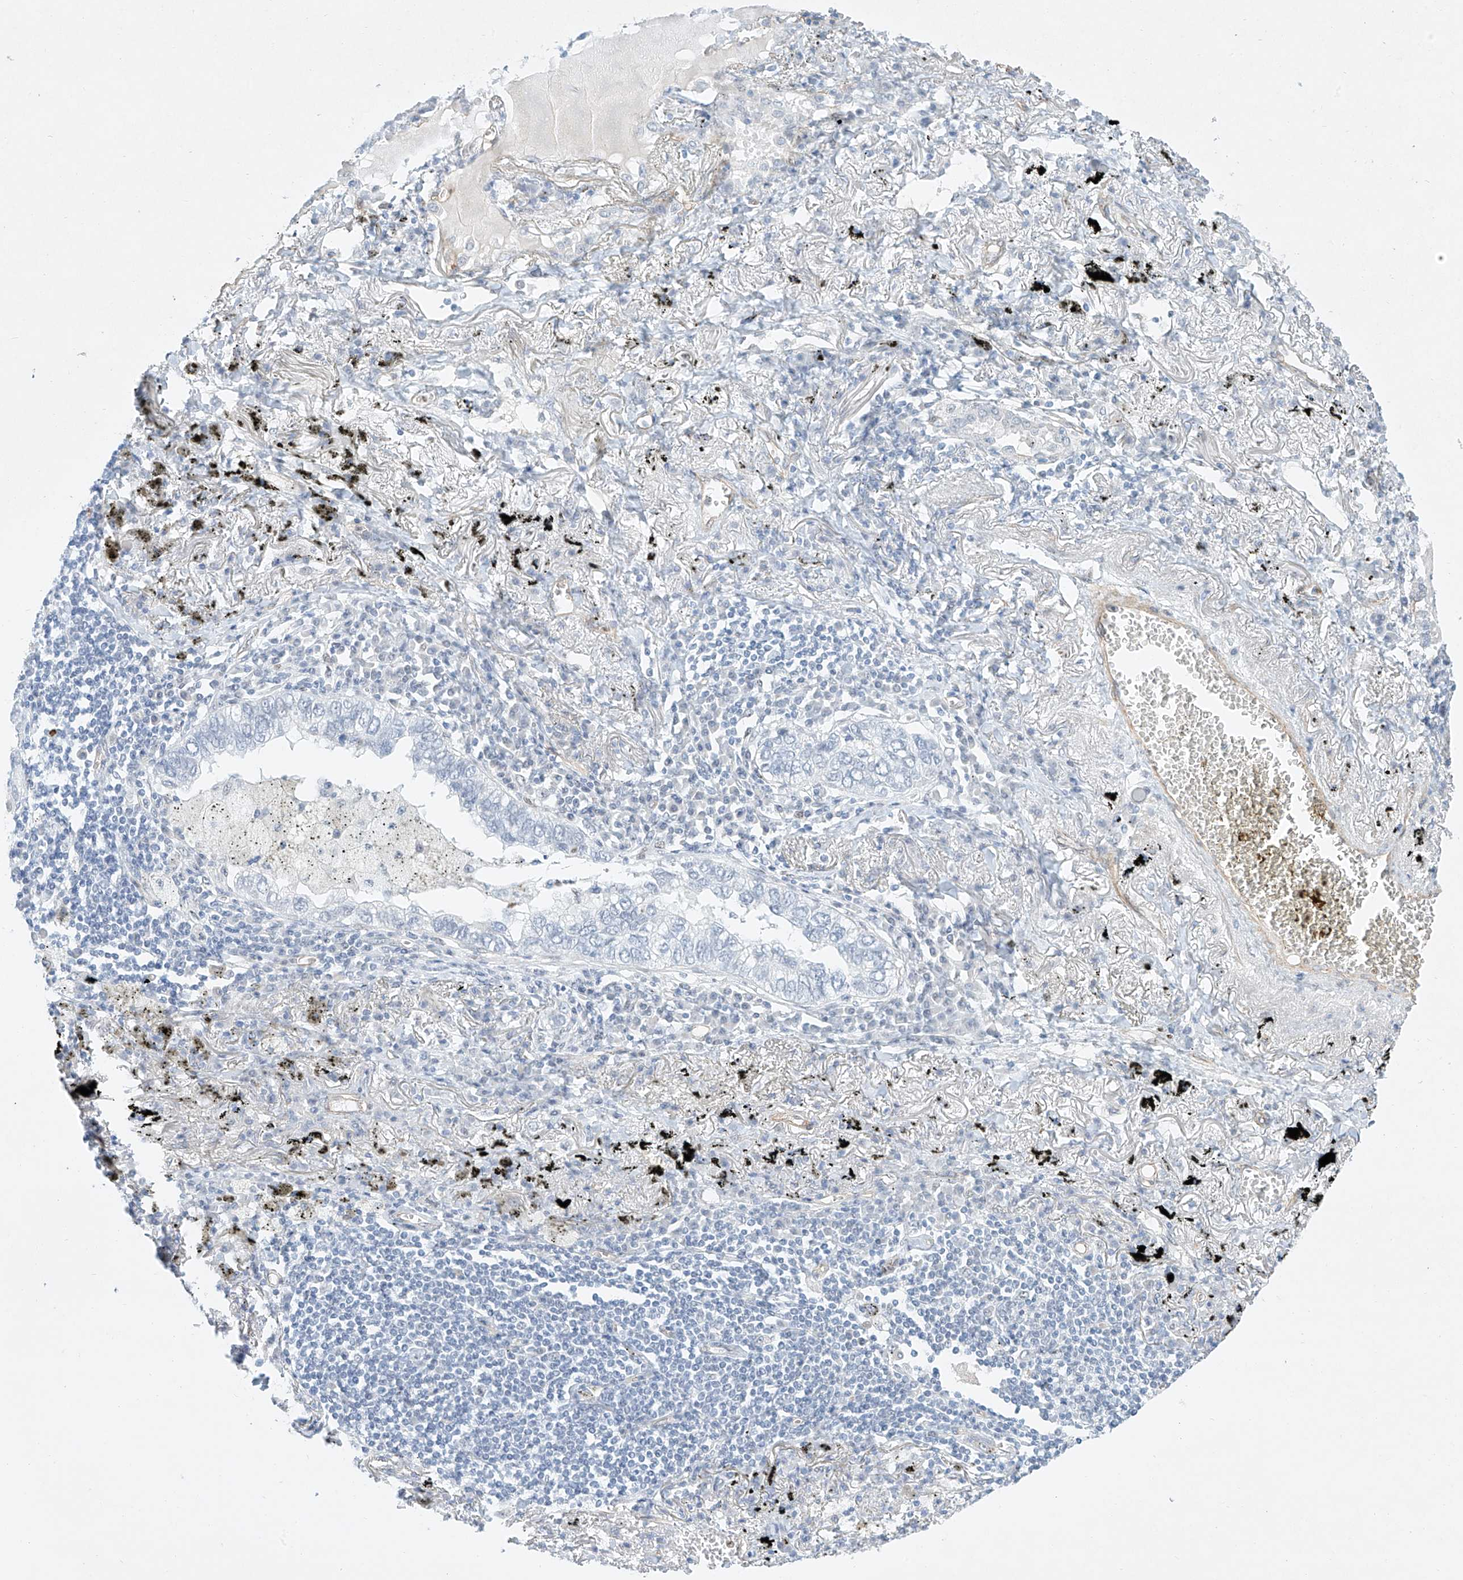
{"staining": {"intensity": "negative", "quantity": "none", "location": "none"}, "tissue": "lung cancer", "cell_type": "Tumor cells", "image_type": "cancer", "snomed": [{"axis": "morphology", "description": "Adenocarcinoma, NOS"}, {"axis": "topography", "description": "Lung"}], "caption": "Protein analysis of adenocarcinoma (lung) shows no significant staining in tumor cells.", "gene": "REEP2", "patient": {"sex": "male", "age": 65}}